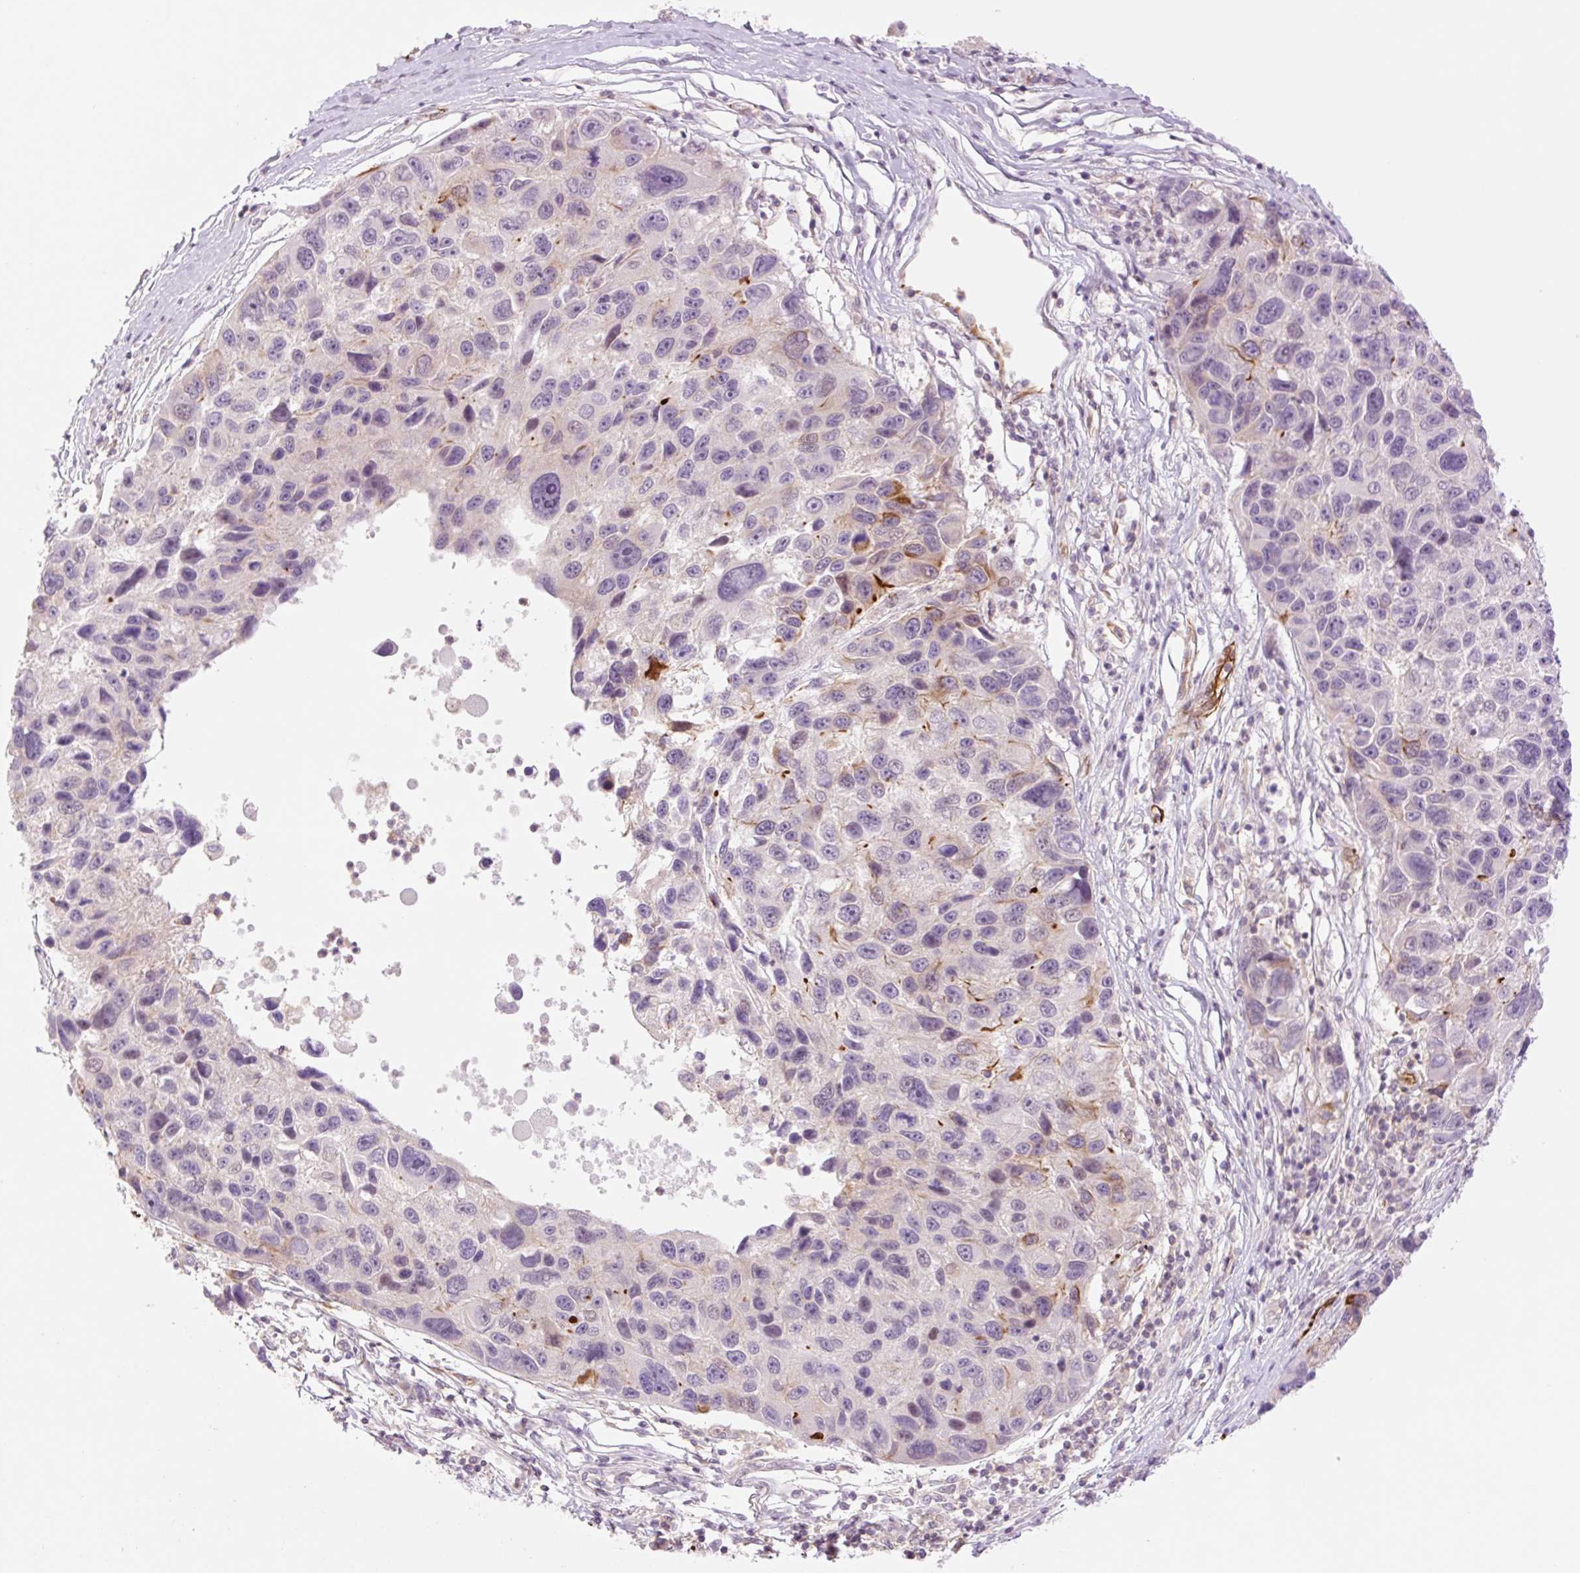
{"staining": {"intensity": "moderate", "quantity": "<25%", "location": "cytoplasmic/membranous"}, "tissue": "melanoma", "cell_type": "Tumor cells", "image_type": "cancer", "snomed": [{"axis": "morphology", "description": "Malignant melanoma, NOS"}, {"axis": "topography", "description": "Skin"}], "caption": "Tumor cells exhibit low levels of moderate cytoplasmic/membranous expression in about <25% of cells in malignant melanoma.", "gene": "ZFYVE21", "patient": {"sex": "male", "age": 53}}